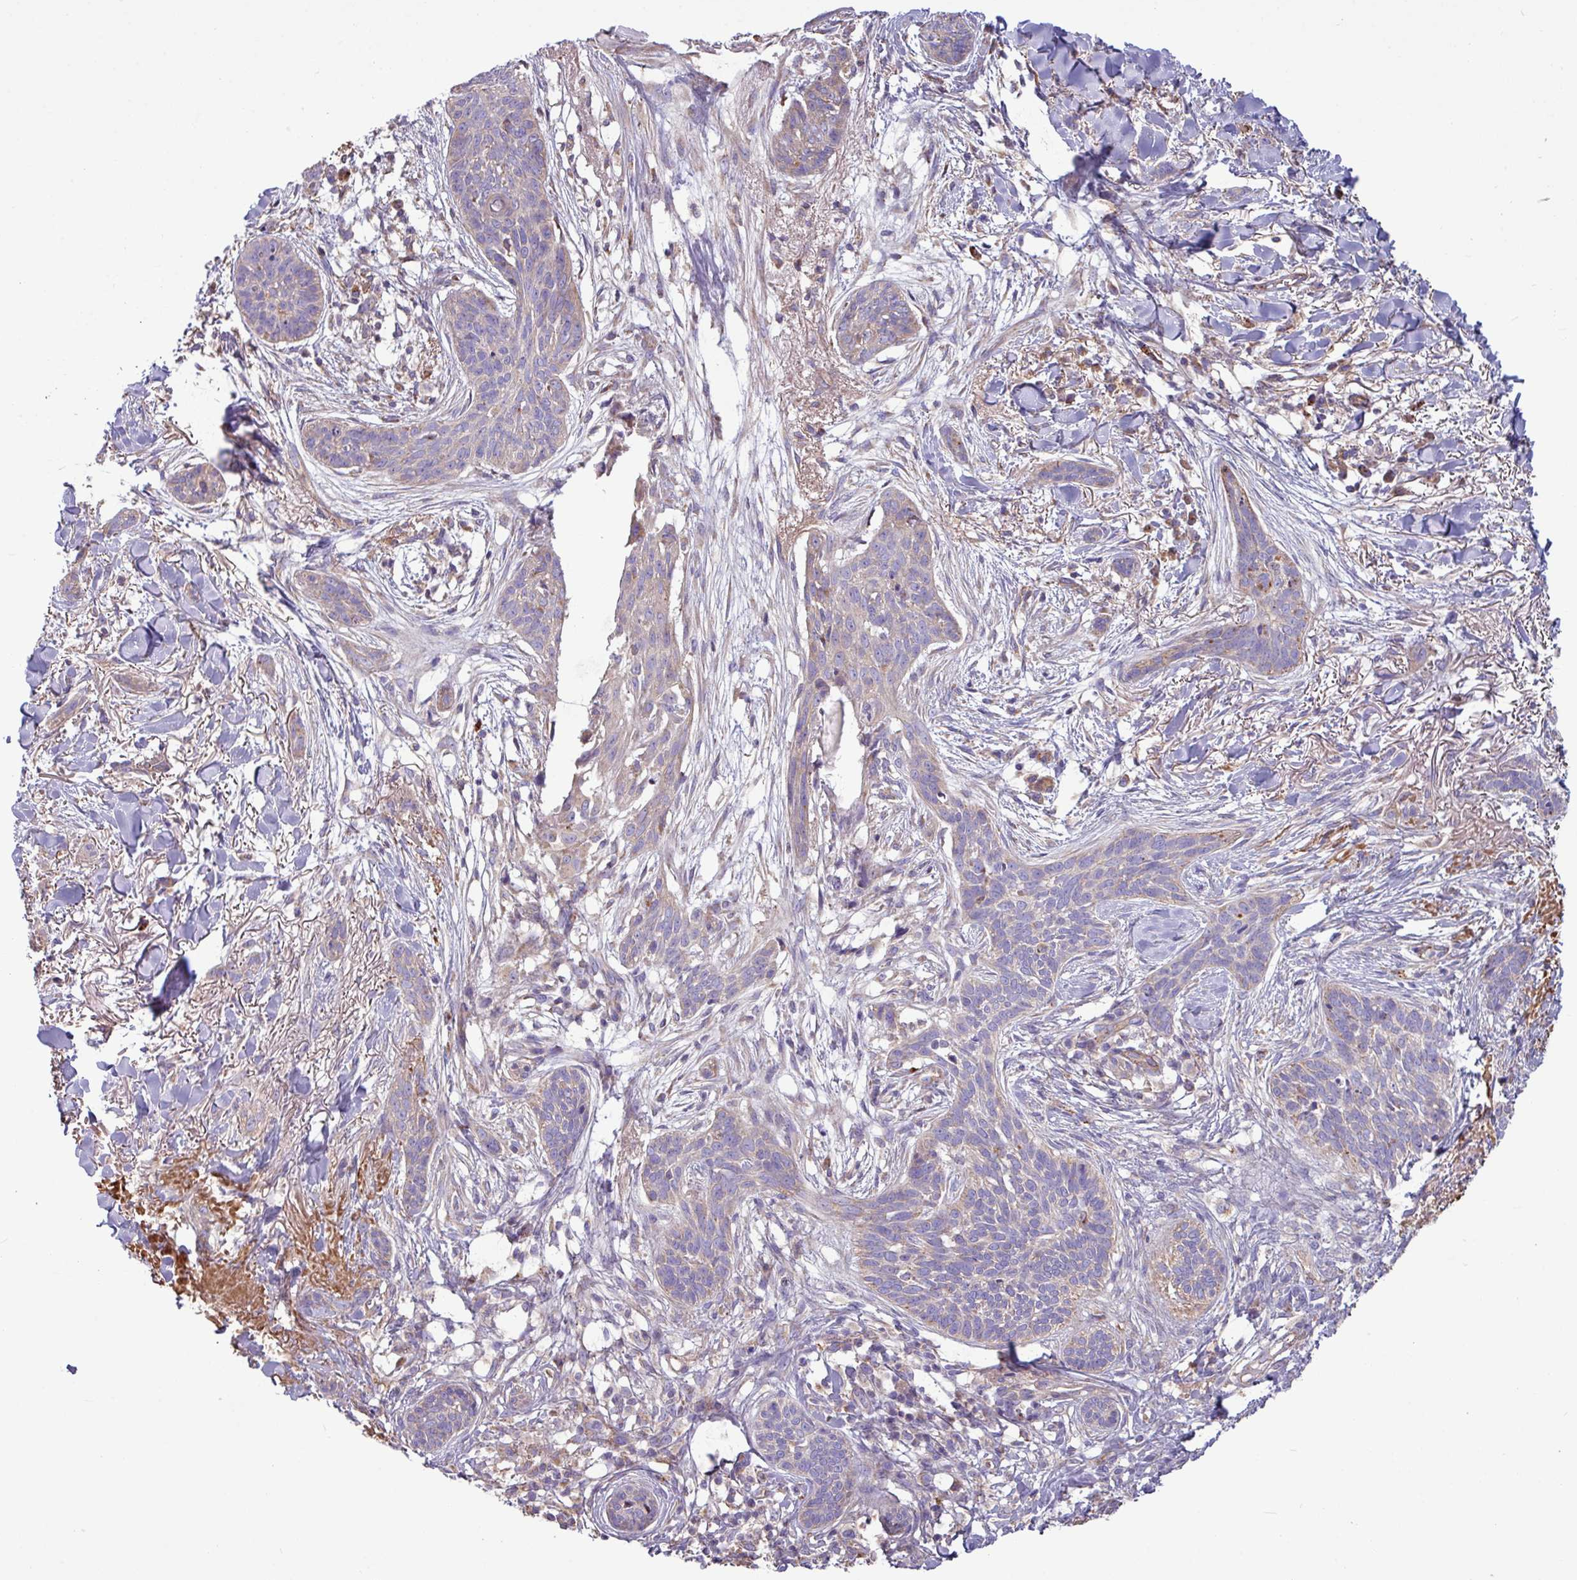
{"staining": {"intensity": "weak", "quantity": "<25%", "location": "cytoplasmic/membranous"}, "tissue": "skin cancer", "cell_type": "Tumor cells", "image_type": "cancer", "snomed": [{"axis": "morphology", "description": "Basal cell carcinoma"}, {"axis": "topography", "description": "Skin"}], "caption": "Immunohistochemistry of skin cancer (basal cell carcinoma) shows no staining in tumor cells.", "gene": "PPM1J", "patient": {"sex": "male", "age": 52}}